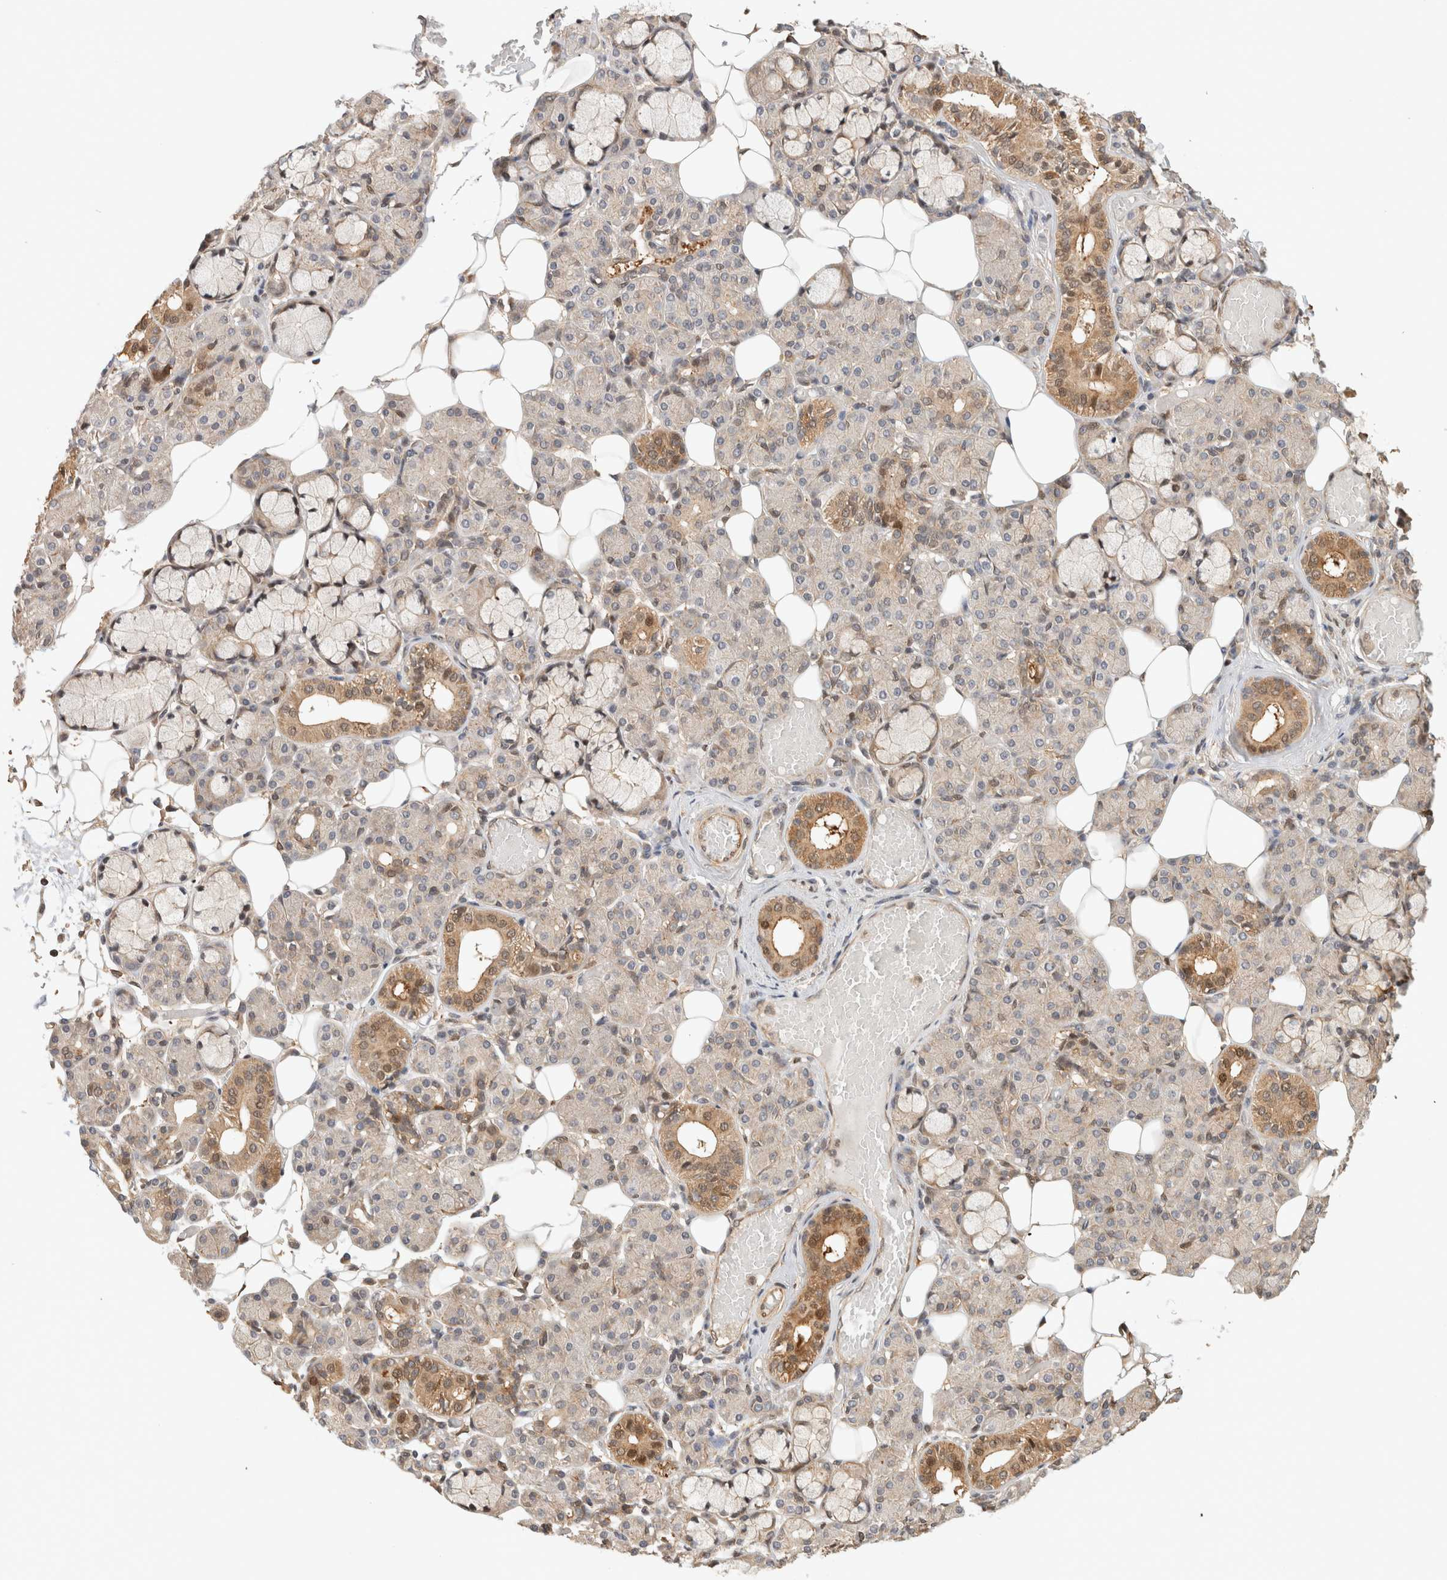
{"staining": {"intensity": "moderate", "quantity": "<25%", "location": "cytoplasmic/membranous"}, "tissue": "salivary gland", "cell_type": "Glandular cells", "image_type": "normal", "snomed": [{"axis": "morphology", "description": "Normal tissue, NOS"}, {"axis": "topography", "description": "Salivary gland"}], "caption": "A brown stain highlights moderate cytoplasmic/membranous staining of a protein in glandular cells of unremarkable salivary gland.", "gene": "OTUD6B", "patient": {"sex": "male", "age": 63}}